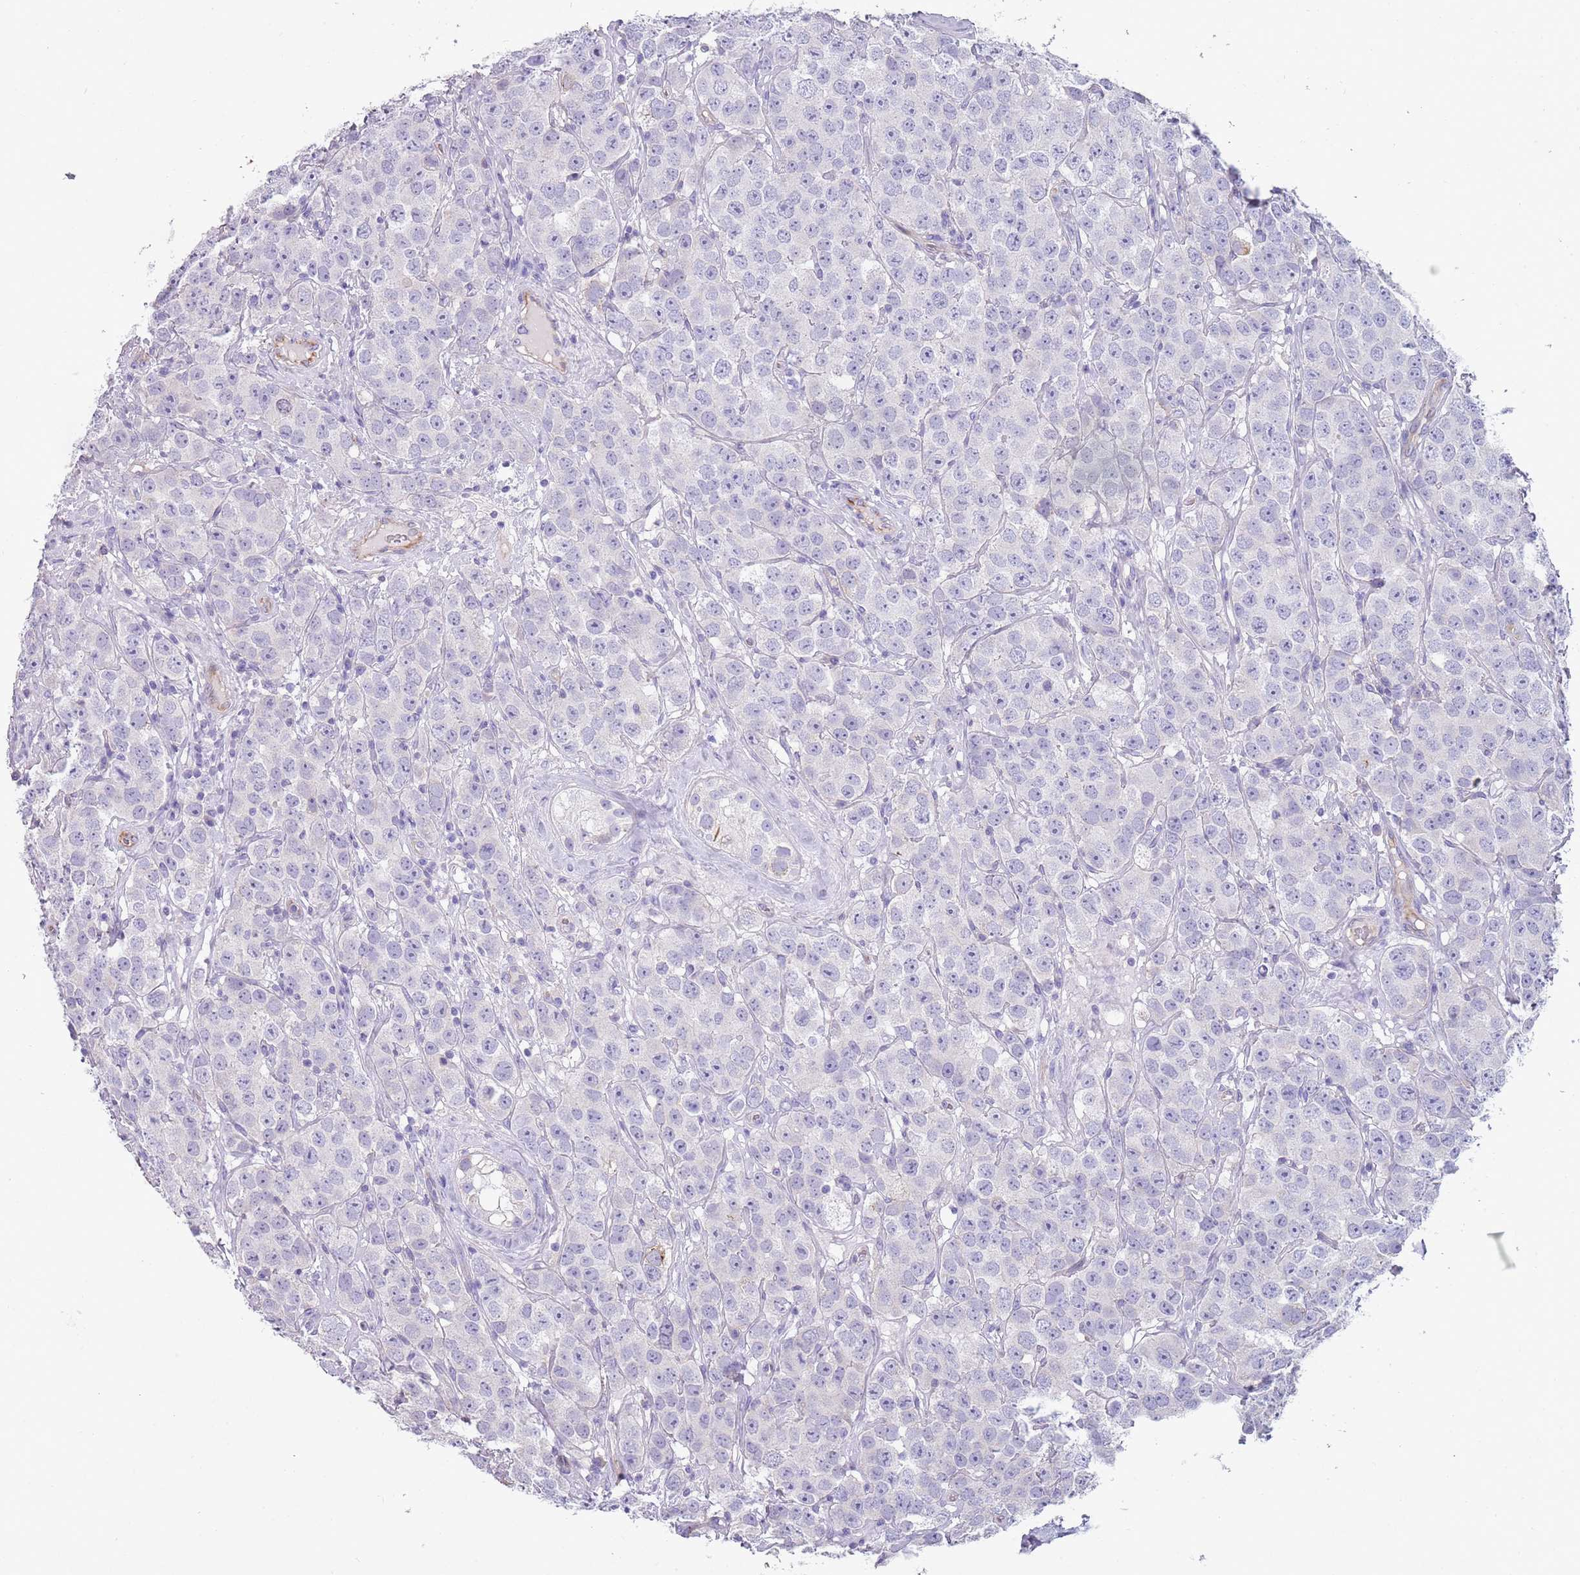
{"staining": {"intensity": "negative", "quantity": "none", "location": "none"}, "tissue": "testis cancer", "cell_type": "Tumor cells", "image_type": "cancer", "snomed": [{"axis": "morphology", "description": "Seminoma, NOS"}, {"axis": "topography", "description": "Testis"}], "caption": "Tumor cells show no significant expression in testis cancer.", "gene": "NBPF3", "patient": {"sex": "male", "age": 28}}